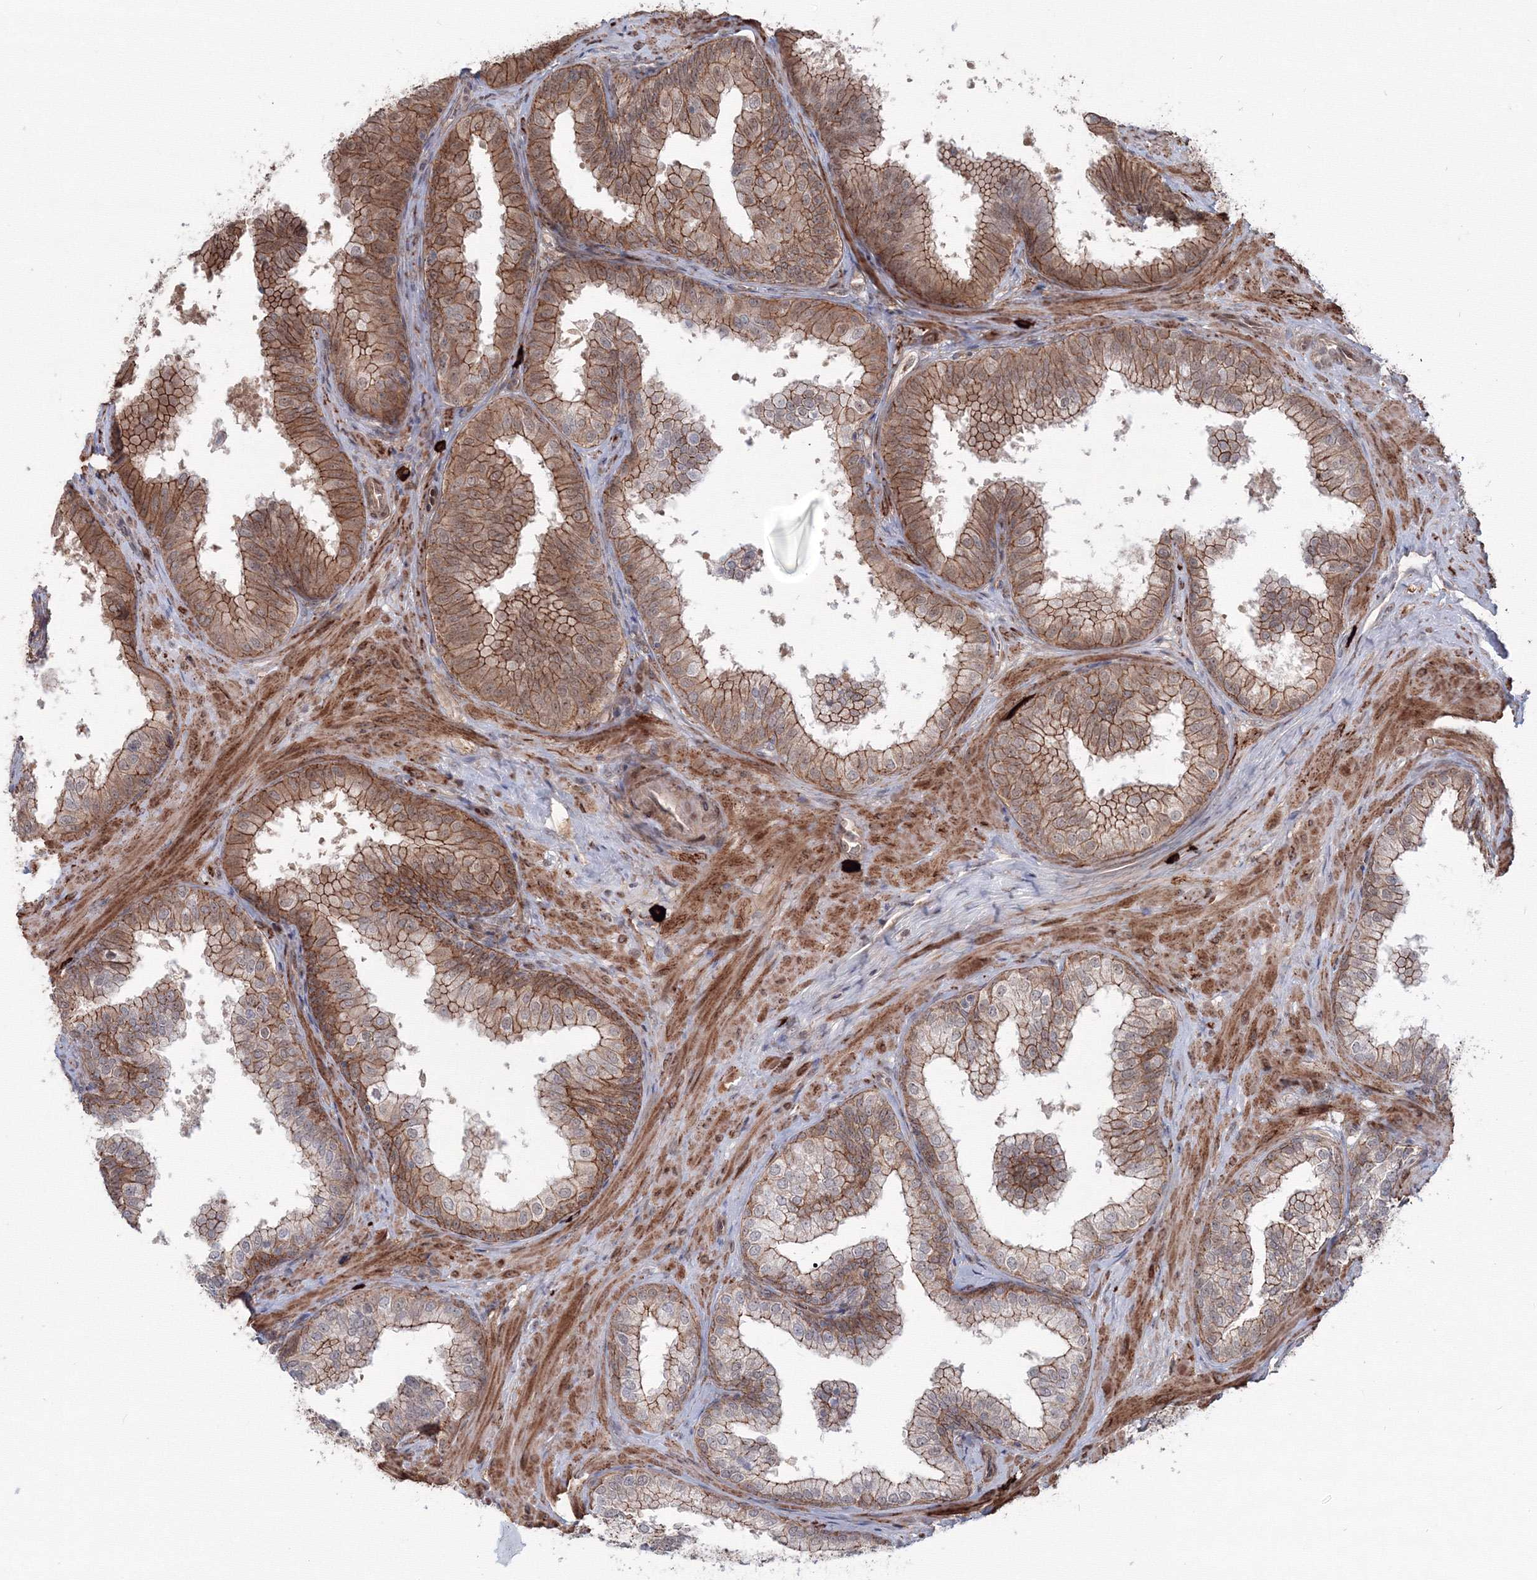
{"staining": {"intensity": "moderate", "quantity": ">75%", "location": "cytoplasmic/membranous"}, "tissue": "prostate", "cell_type": "Glandular cells", "image_type": "normal", "snomed": [{"axis": "morphology", "description": "Normal tissue, NOS"}, {"axis": "topography", "description": "Prostate"}], "caption": "Immunohistochemical staining of benign human prostate demonstrates medium levels of moderate cytoplasmic/membranous expression in about >75% of glandular cells.", "gene": "SH3PXD2A", "patient": {"sex": "male", "age": 60}}